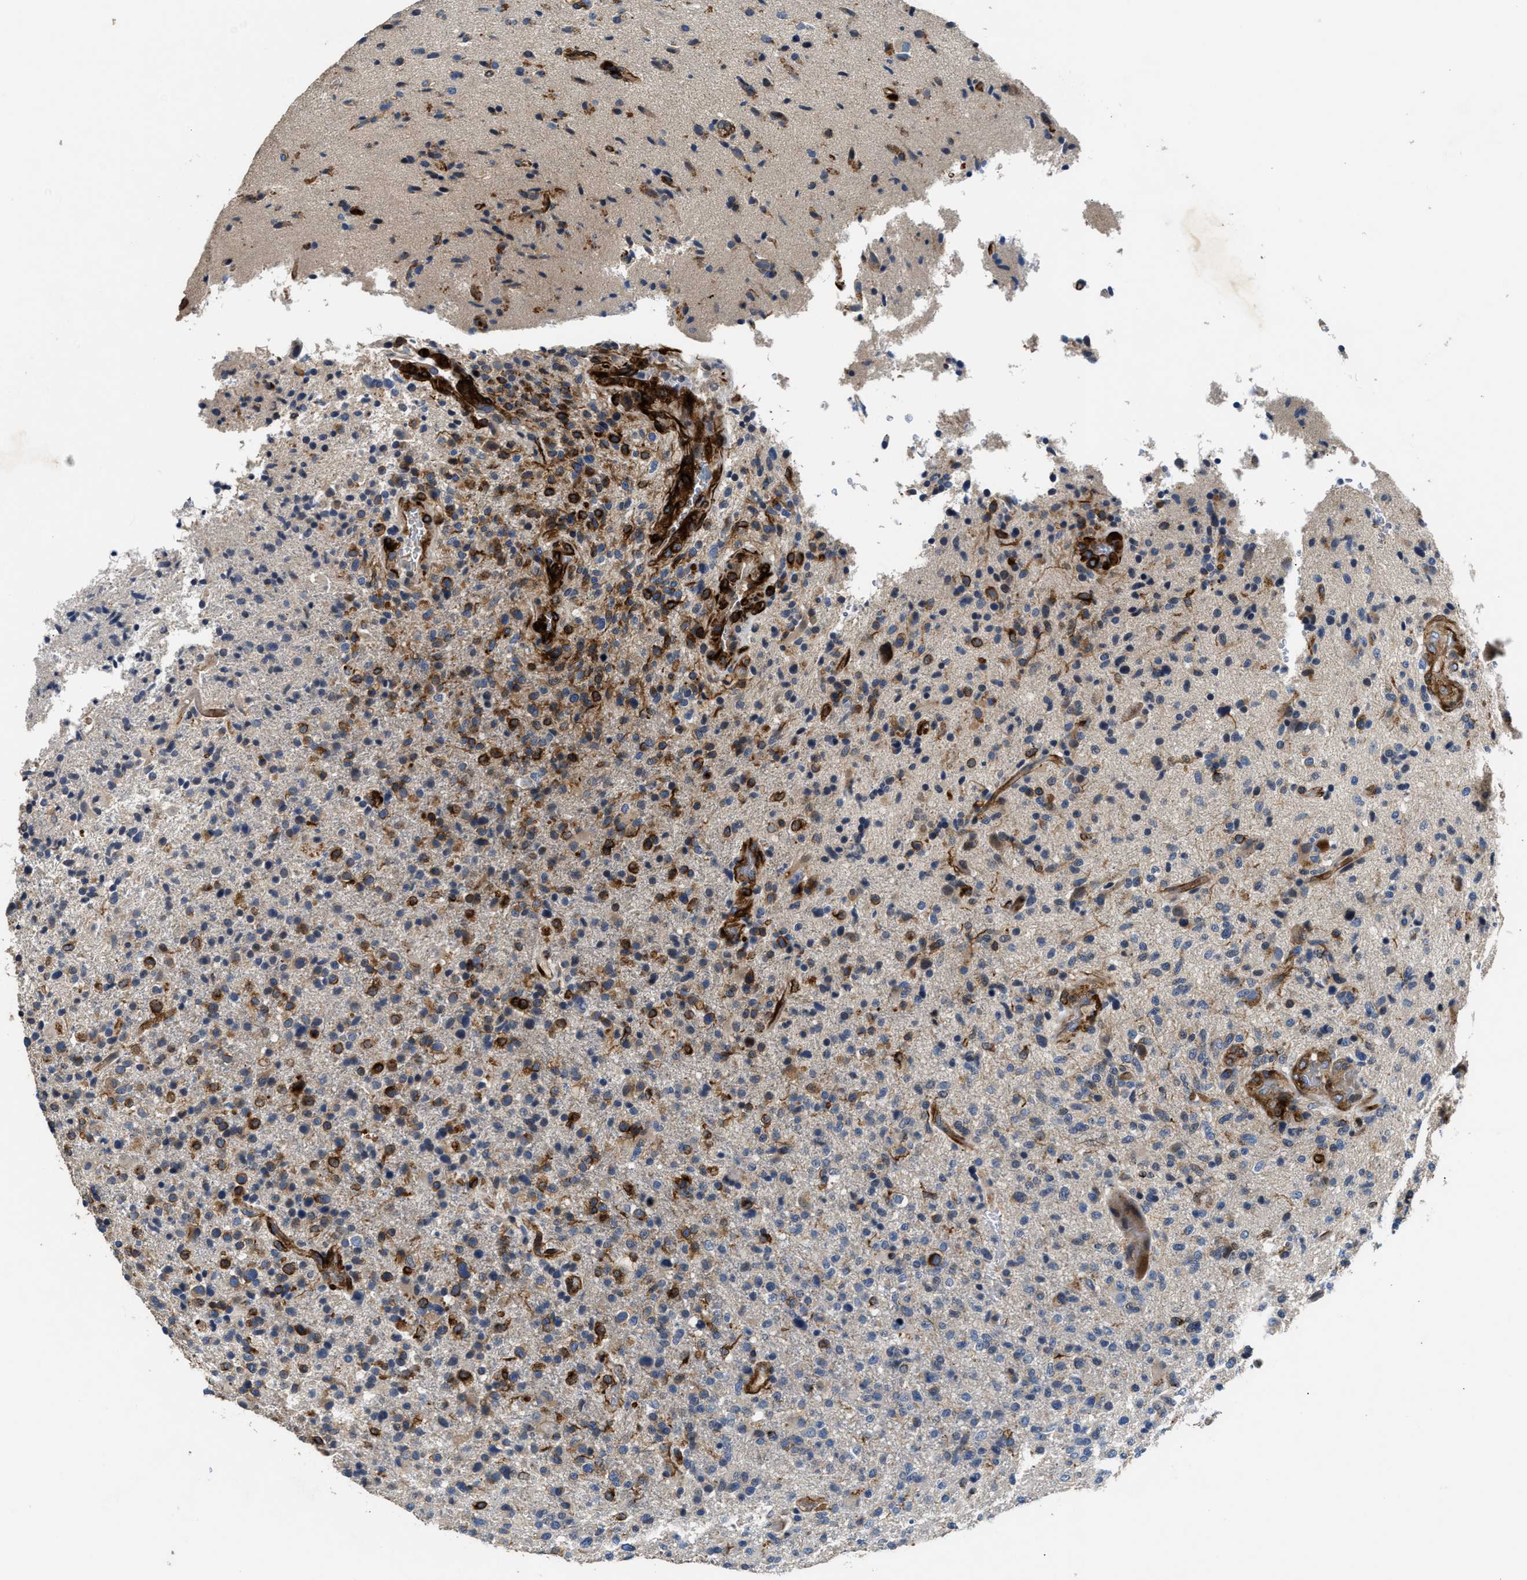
{"staining": {"intensity": "moderate", "quantity": "<25%", "location": "cytoplasmic/membranous"}, "tissue": "glioma", "cell_type": "Tumor cells", "image_type": "cancer", "snomed": [{"axis": "morphology", "description": "Glioma, malignant, High grade"}, {"axis": "topography", "description": "Brain"}], "caption": "A photomicrograph showing moderate cytoplasmic/membranous expression in about <25% of tumor cells in malignant glioma (high-grade), as visualized by brown immunohistochemical staining.", "gene": "IL17RC", "patient": {"sex": "male", "age": 72}}